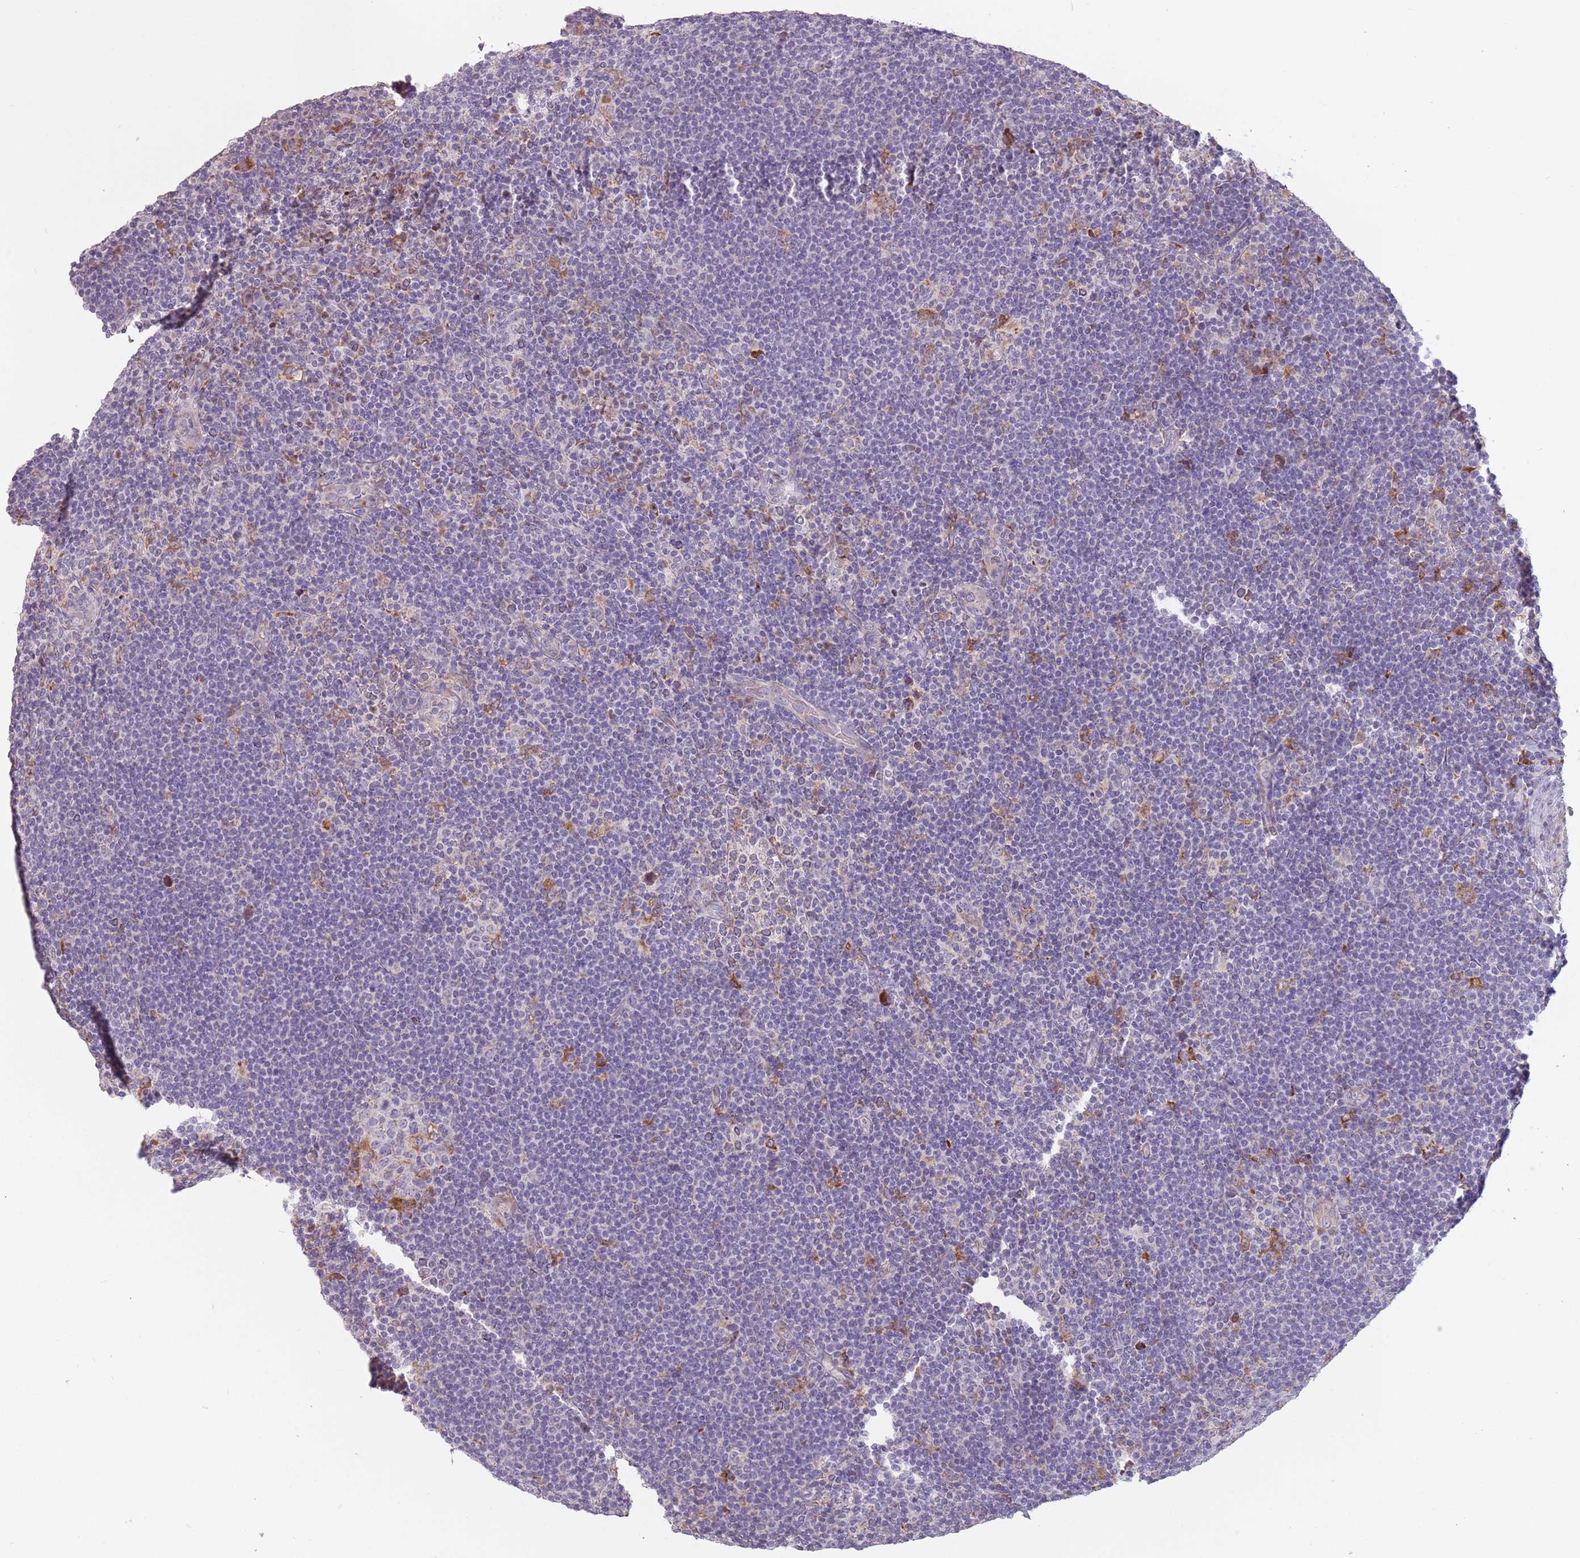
{"staining": {"intensity": "negative", "quantity": "none", "location": "none"}, "tissue": "lymphoma", "cell_type": "Tumor cells", "image_type": "cancer", "snomed": [{"axis": "morphology", "description": "Hodgkin's disease, NOS"}, {"axis": "topography", "description": "Lymph node"}], "caption": "Hodgkin's disease stained for a protein using immunohistochemistry displays no expression tumor cells.", "gene": "RPS9", "patient": {"sex": "female", "age": 57}}